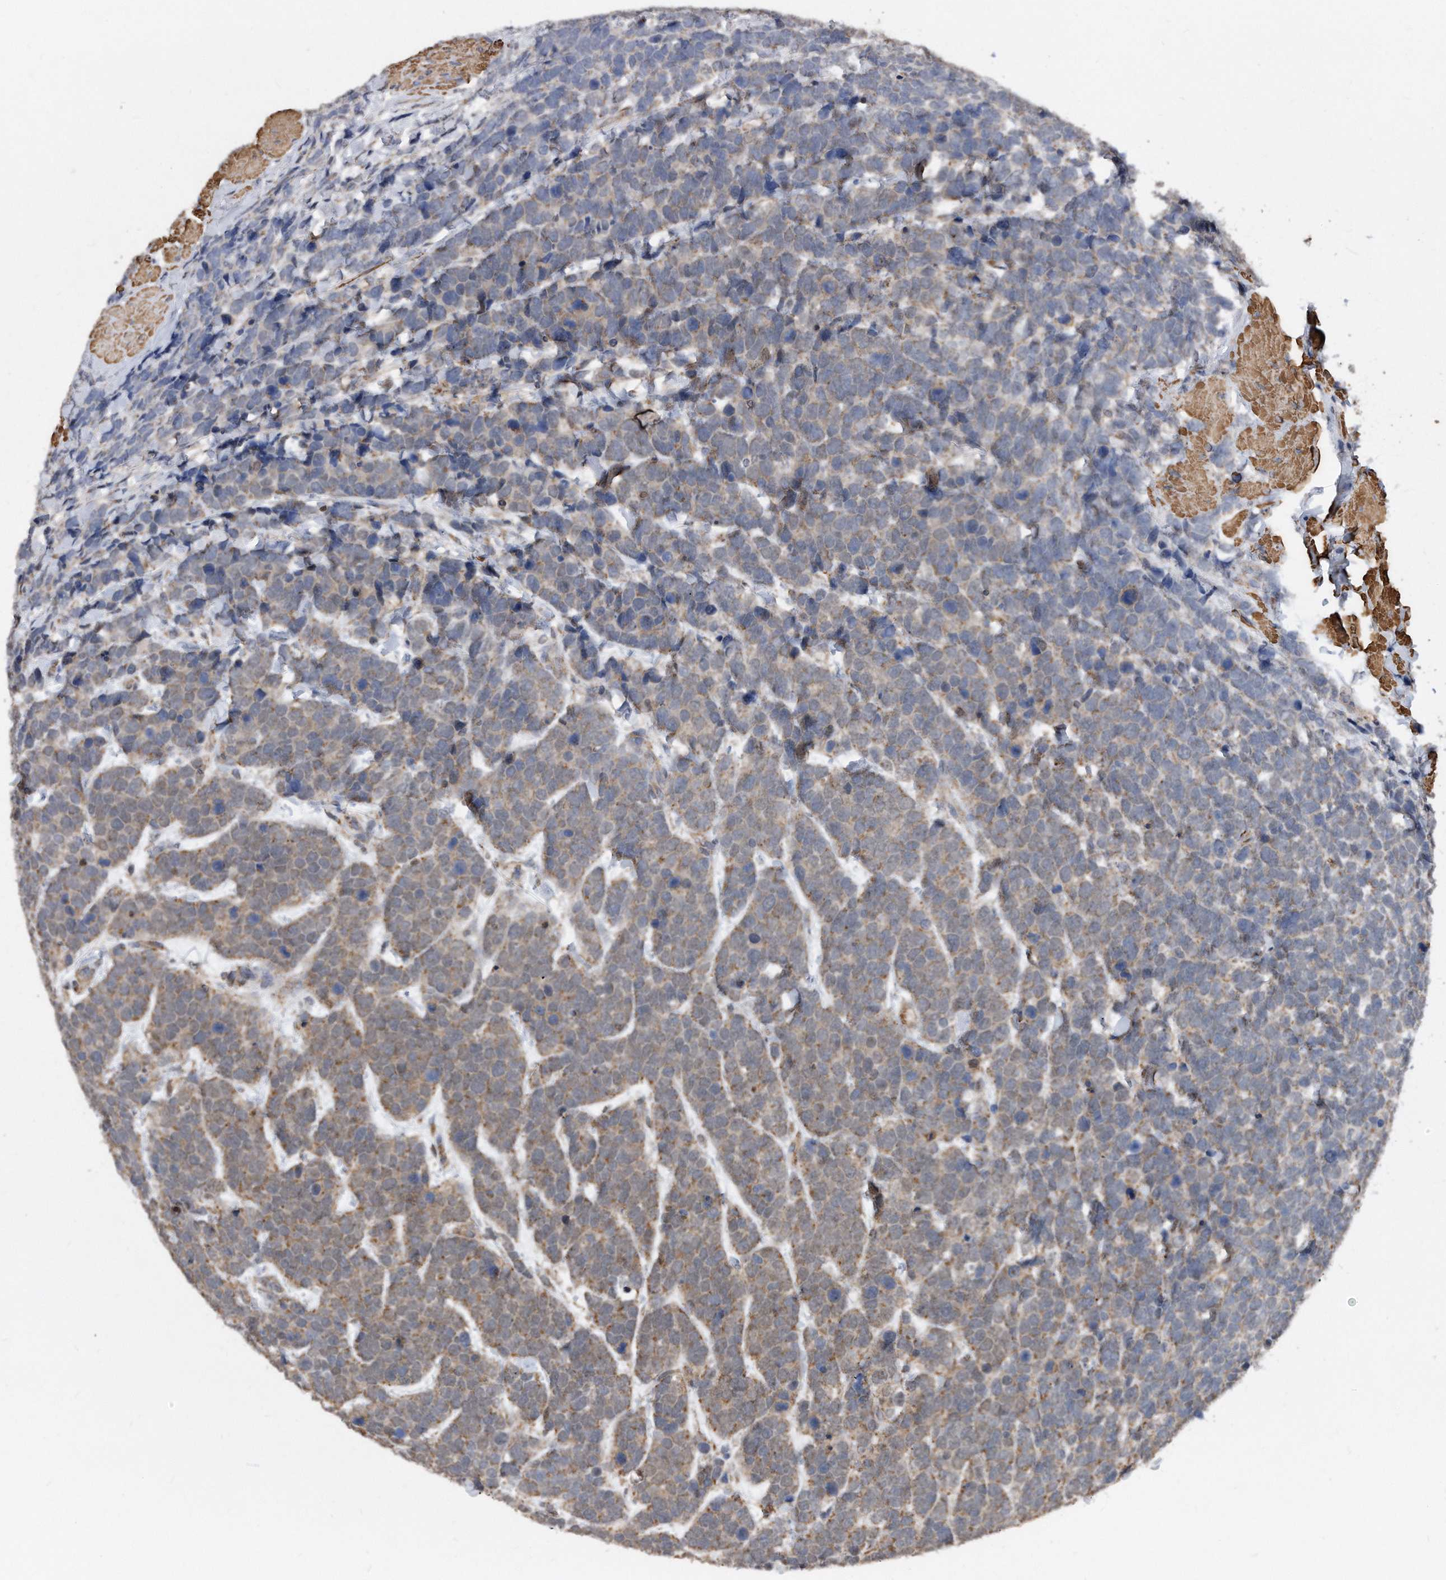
{"staining": {"intensity": "weak", "quantity": ">75%", "location": "cytoplasmic/membranous"}, "tissue": "urothelial cancer", "cell_type": "Tumor cells", "image_type": "cancer", "snomed": [{"axis": "morphology", "description": "Urothelial carcinoma, High grade"}, {"axis": "topography", "description": "Urinary bladder"}], "caption": "Brown immunohistochemical staining in urothelial cancer exhibits weak cytoplasmic/membranous staining in about >75% of tumor cells.", "gene": "DUSP22", "patient": {"sex": "female", "age": 82}}